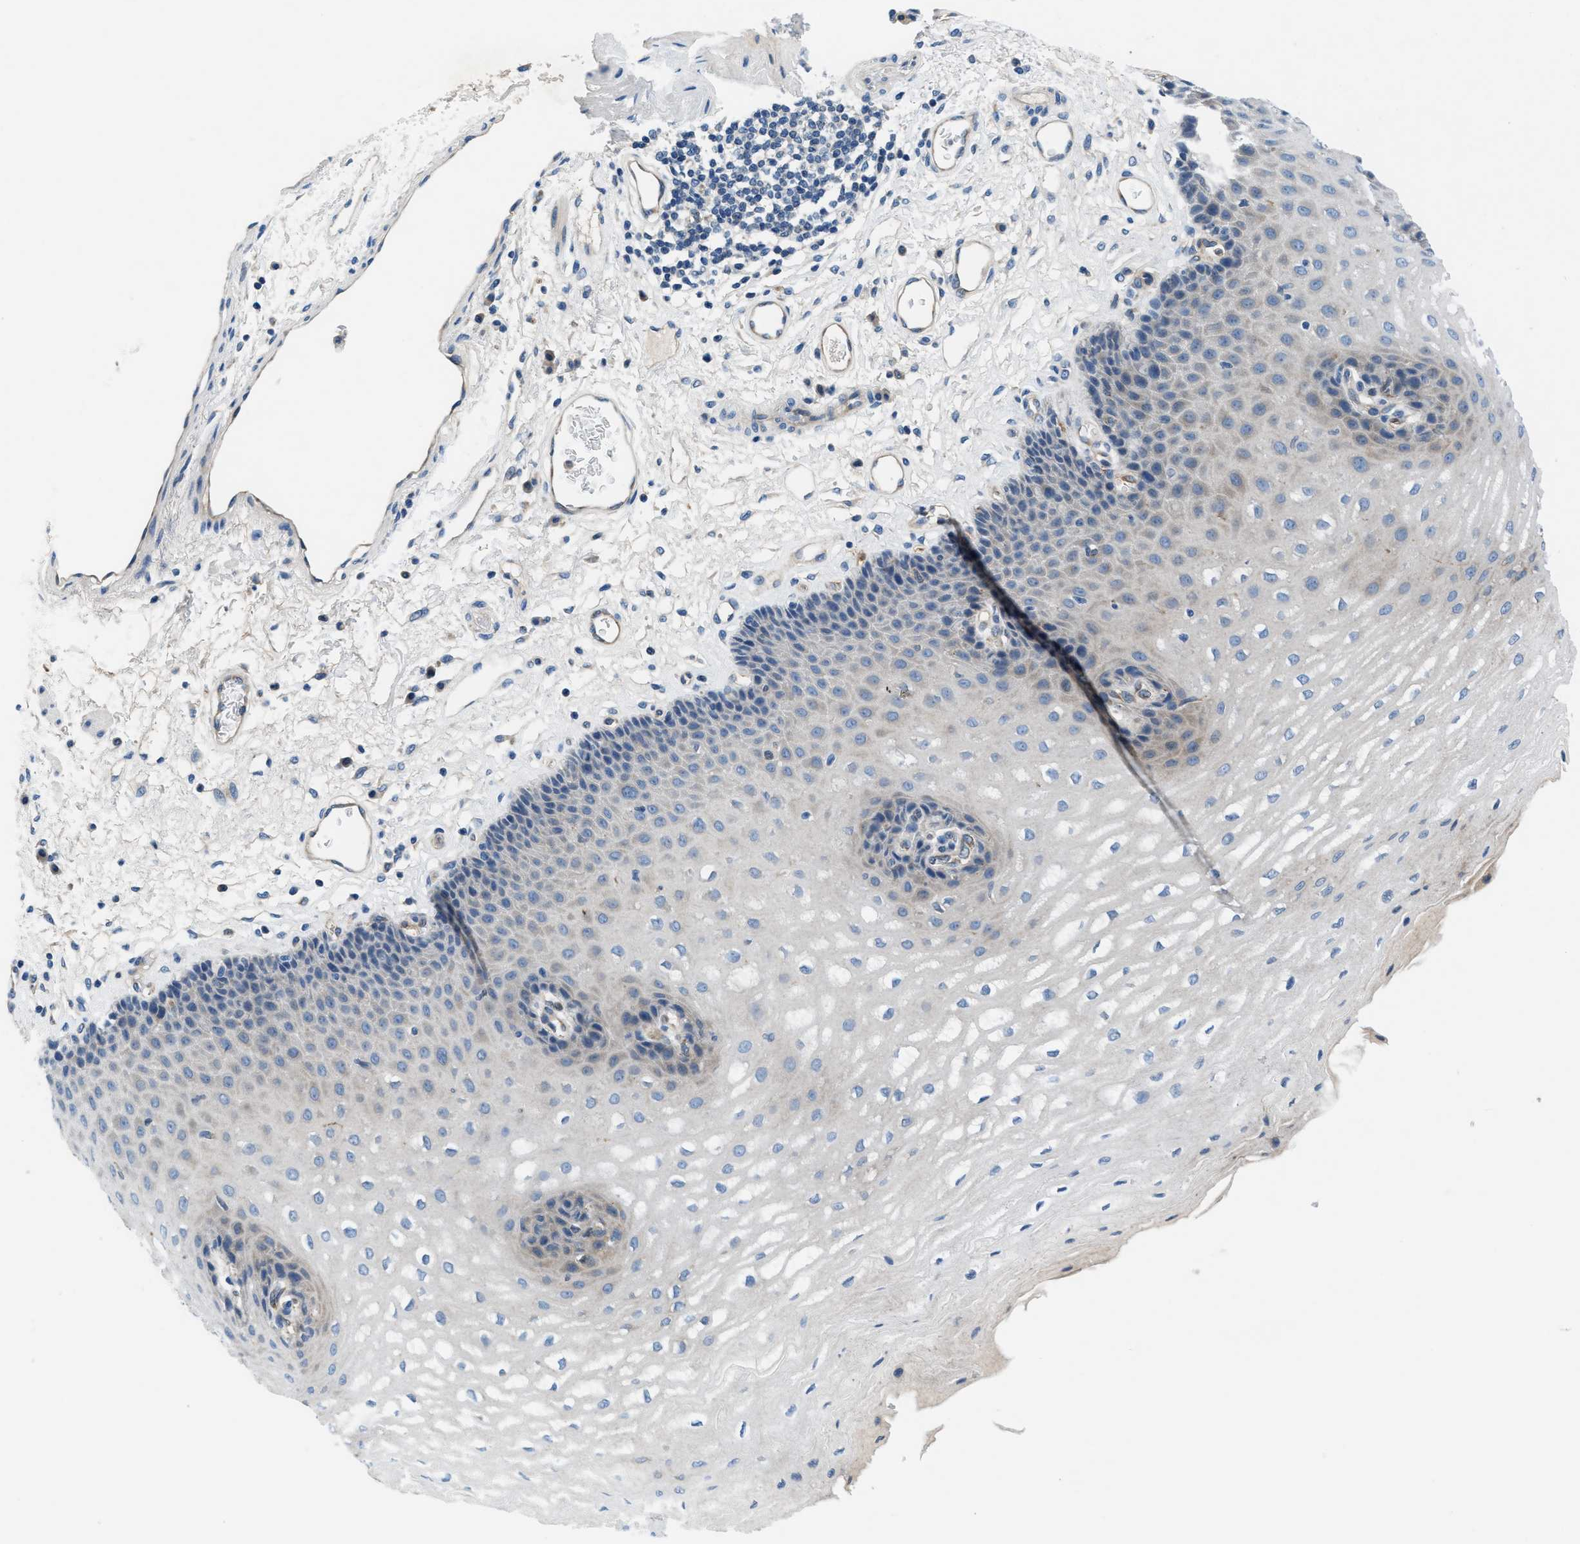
{"staining": {"intensity": "negative", "quantity": "none", "location": "none"}, "tissue": "esophagus", "cell_type": "Squamous epithelial cells", "image_type": "normal", "snomed": [{"axis": "morphology", "description": "Normal tissue, NOS"}, {"axis": "topography", "description": "Esophagus"}], "caption": "Image shows no protein staining in squamous epithelial cells of normal esophagus. (Brightfield microscopy of DAB immunohistochemistry at high magnification).", "gene": "PGR", "patient": {"sex": "male", "age": 54}}